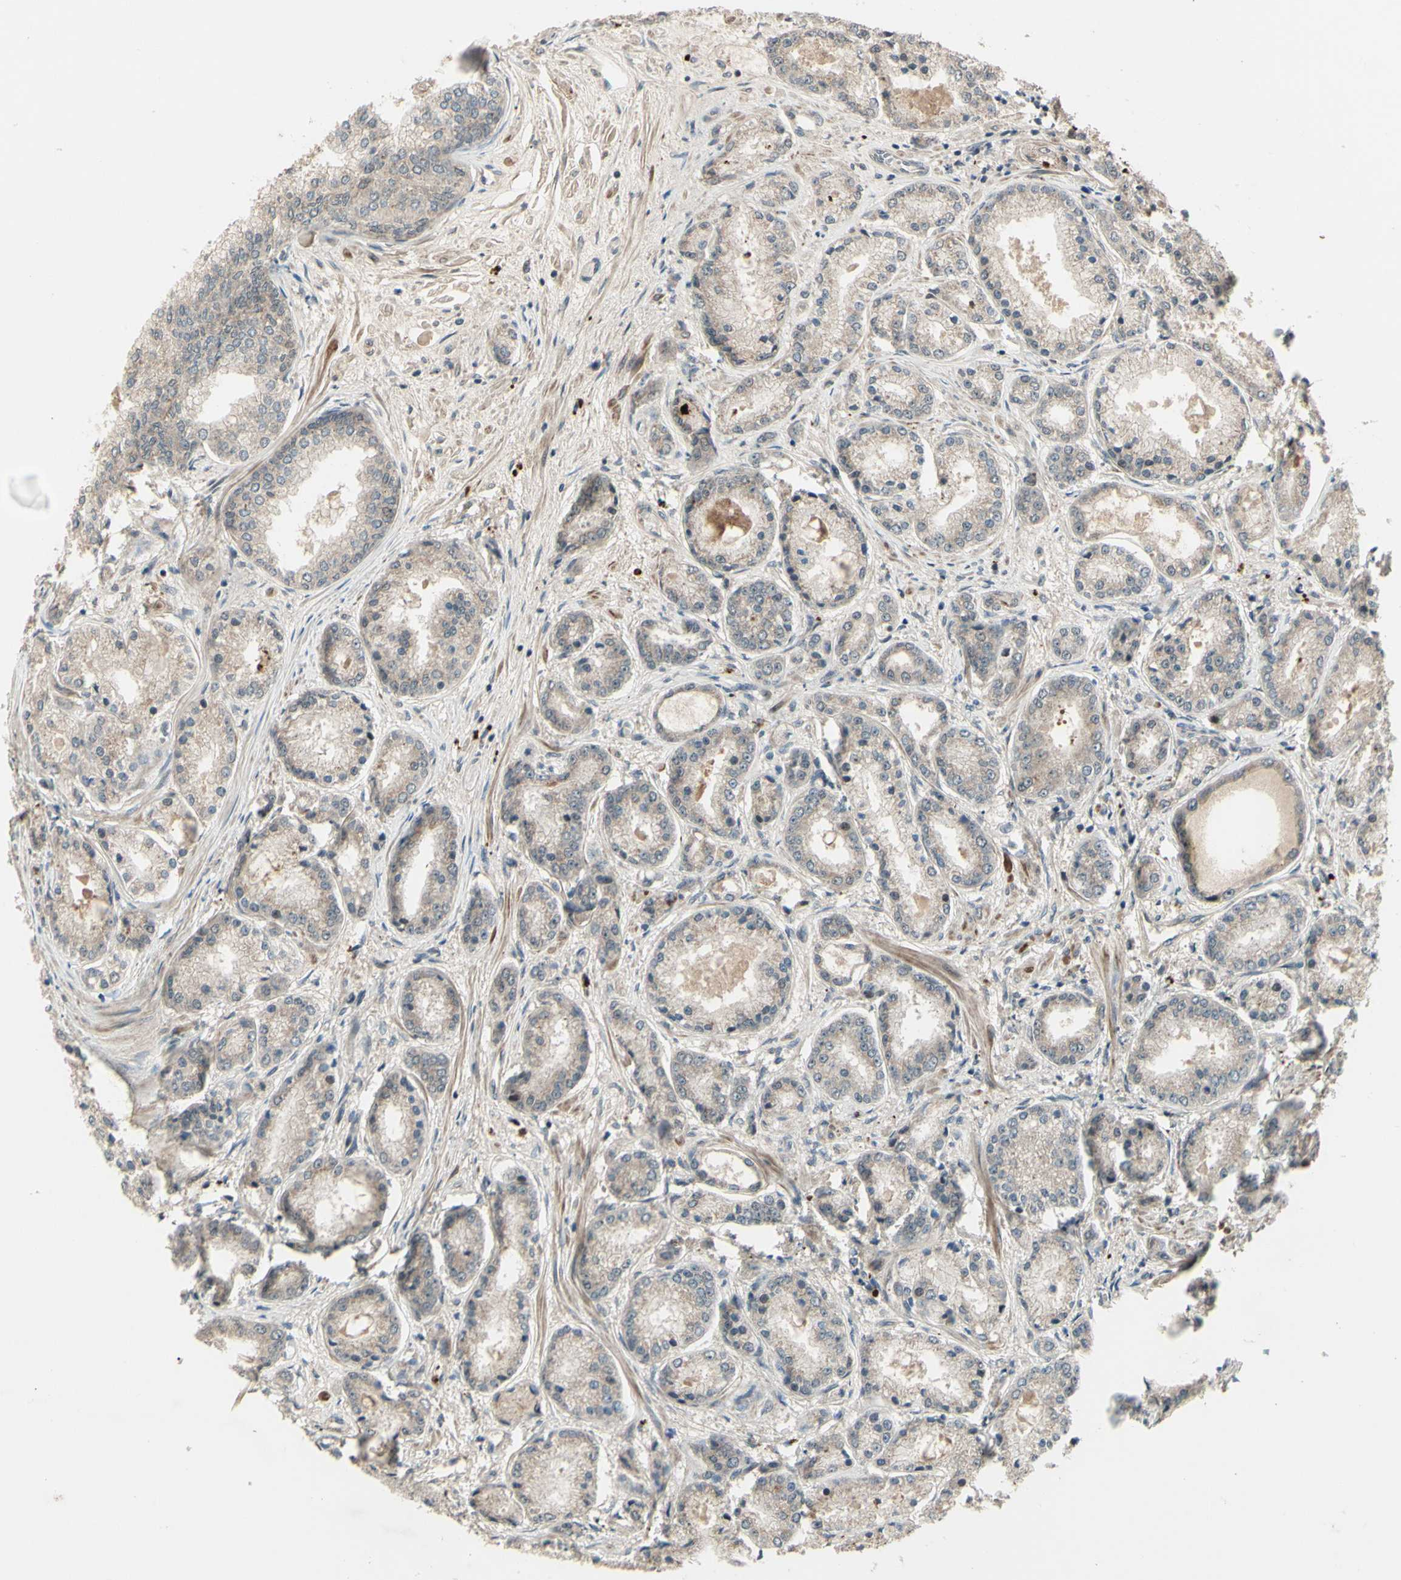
{"staining": {"intensity": "weak", "quantity": ">75%", "location": "cytoplasmic/membranous"}, "tissue": "prostate cancer", "cell_type": "Tumor cells", "image_type": "cancer", "snomed": [{"axis": "morphology", "description": "Adenocarcinoma, High grade"}, {"axis": "topography", "description": "Prostate"}], "caption": "Immunohistochemistry of prostate high-grade adenocarcinoma demonstrates low levels of weak cytoplasmic/membranous staining in approximately >75% of tumor cells.", "gene": "MLF2", "patient": {"sex": "male", "age": 59}}